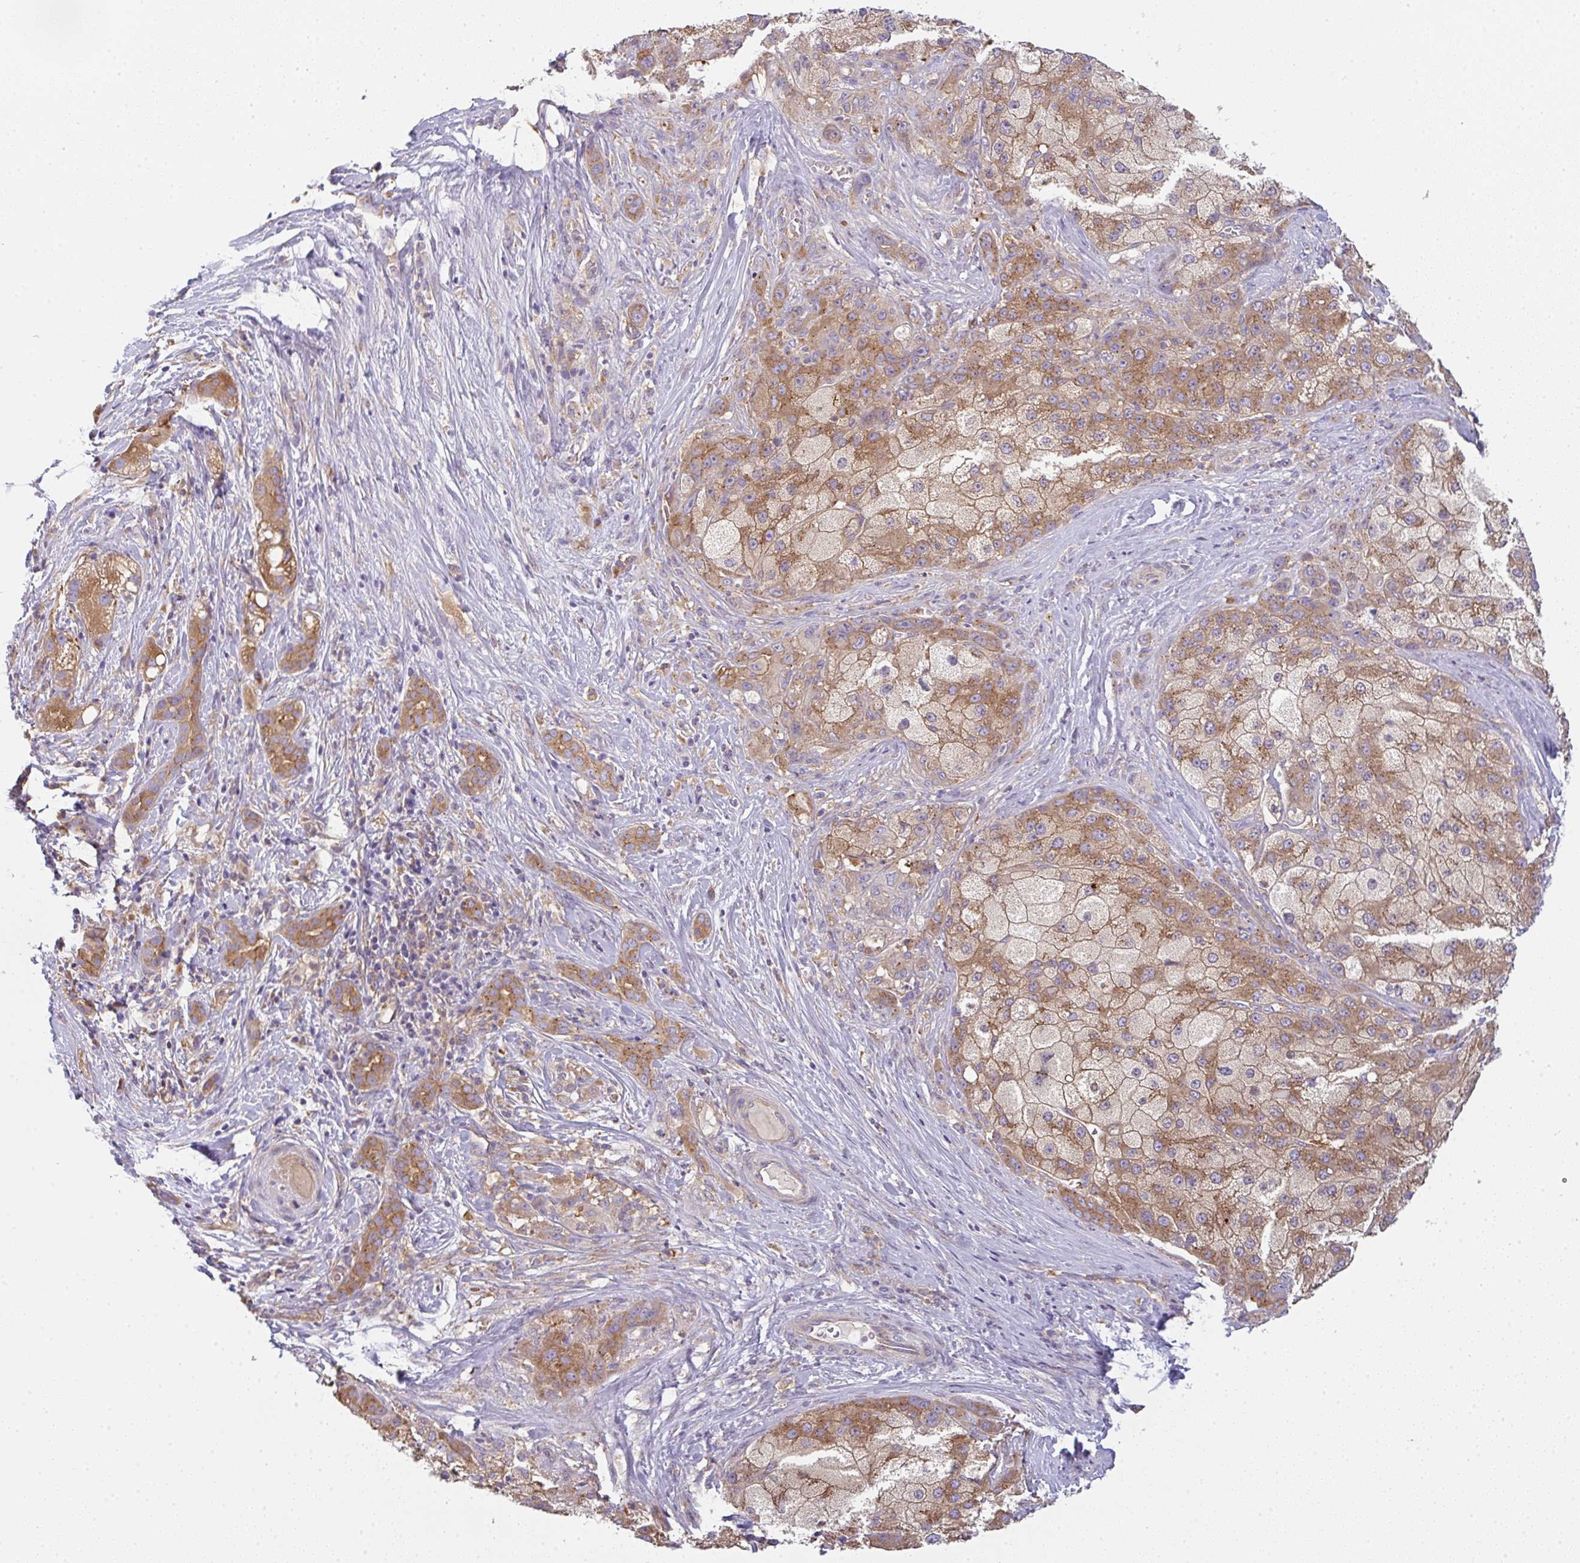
{"staining": {"intensity": "moderate", "quantity": "25%-75%", "location": "cytoplasmic/membranous"}, "tissue": "liver cancer", "cell_type": "Tumor cells", "image_type": "cancer", "snomed": [{"axis": "morphology", "description": "Carcinoma, Hepatocellular, NOS"}, {"axis": "topography", "description": "Liver"}], "caption": "Human liver hepatocellular carcinoma stained with a brown dye displays moderate cytoplasmic/membranous positive expression in about 25%-75% of tumor cells.", "gene": "SNX5", "patient": {"sex": "male", "age": 67}}